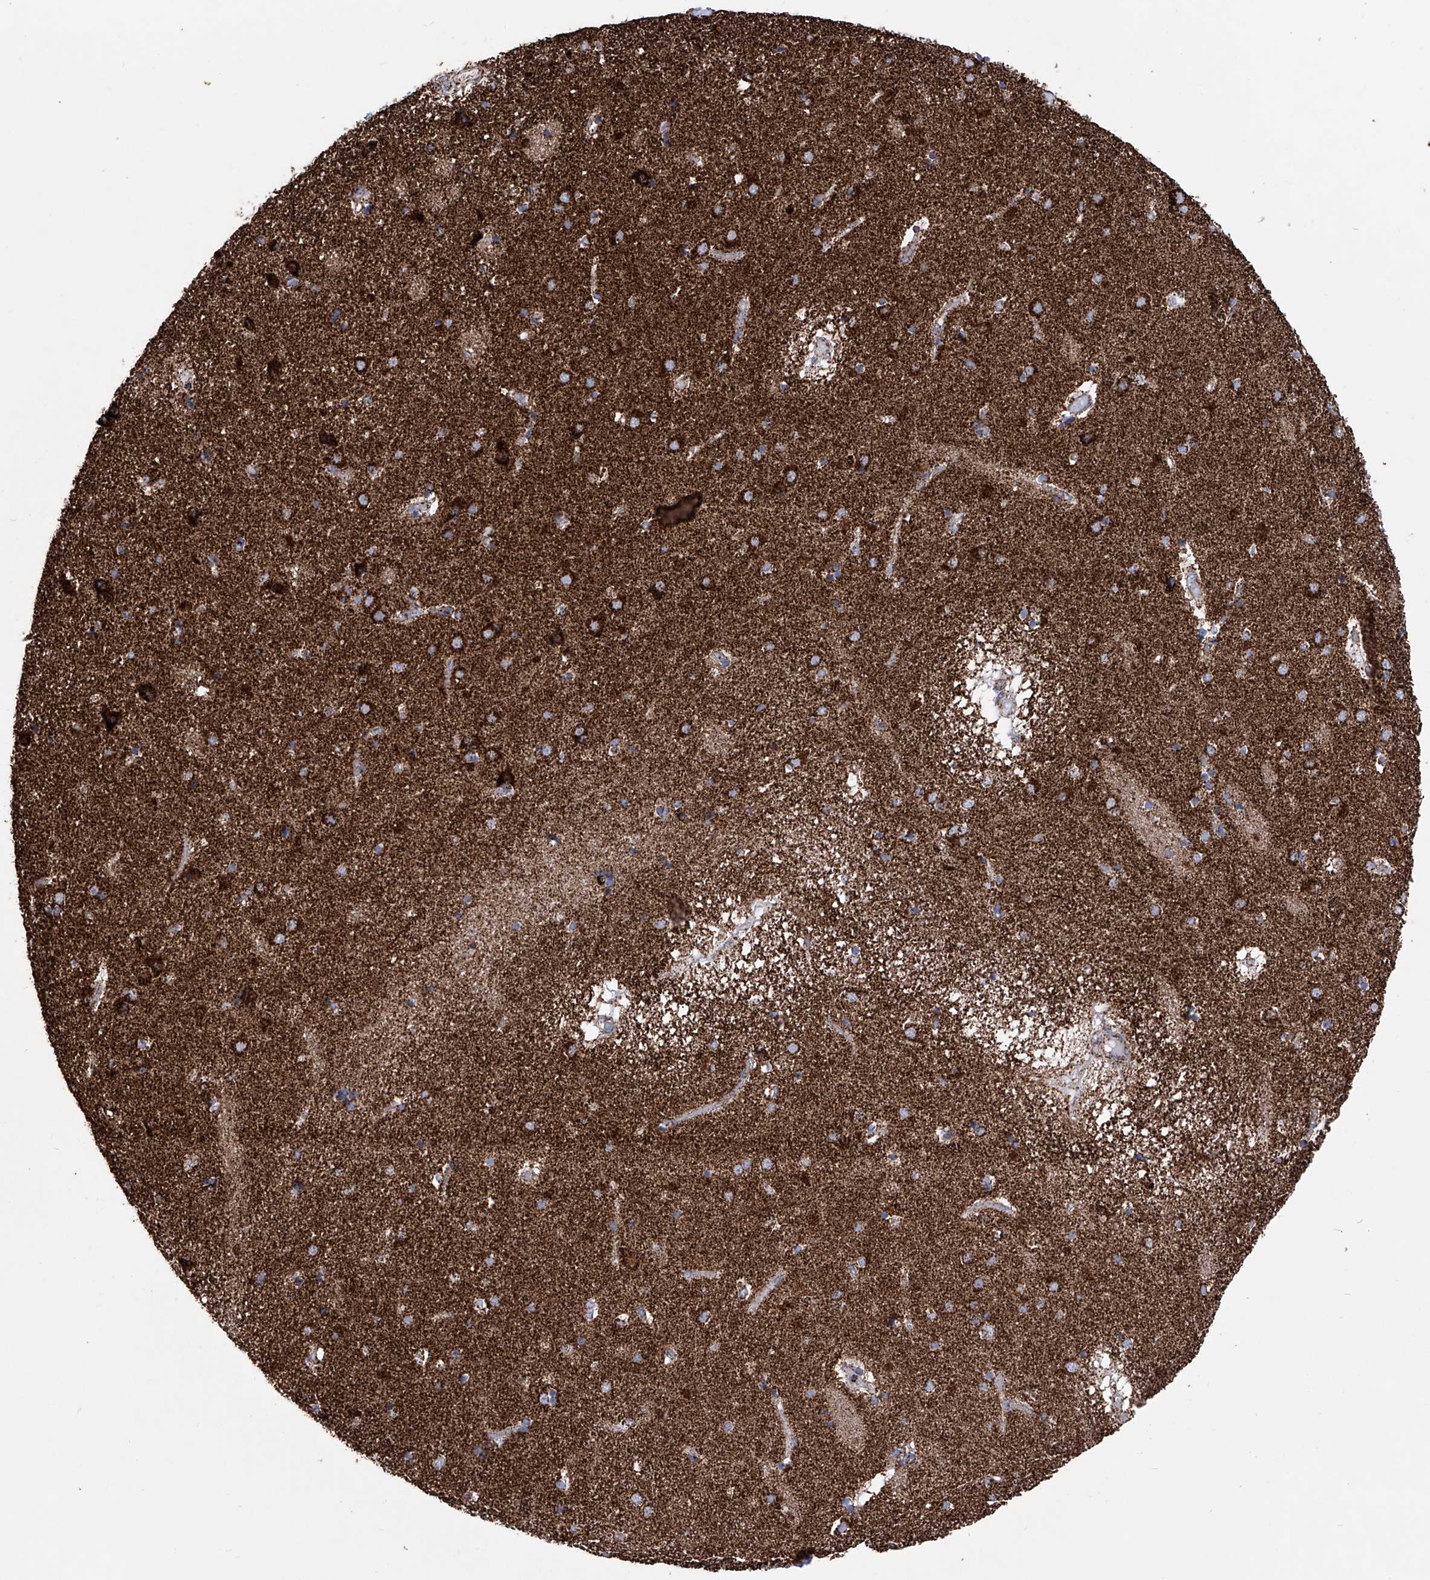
{"staining": {"intensity": "strong", "quantity": "25%-75%", "location": "cytoplasmic/membranous"}, "tissue": "caudate", "cell_type": "Glial cells", "image_type": "normal", "snomed": [{"axis": "morphology", "description": "Normal tissue, NOS"}, {"axis": "topography", "description": "Lateral ventricle wall"}], "caption": "Brown immunohistochemical staining in unremarkable caudate shows strong cytoplasmic/membranous expression in approximately 25%-75% of glial cells. Using DAB (brown) and hematoxylin (blue) stains, captured at high magnification using brightfield microscopy.", "gene": "ATP5PF", "patient": {"sex": "male", "age": 70}}